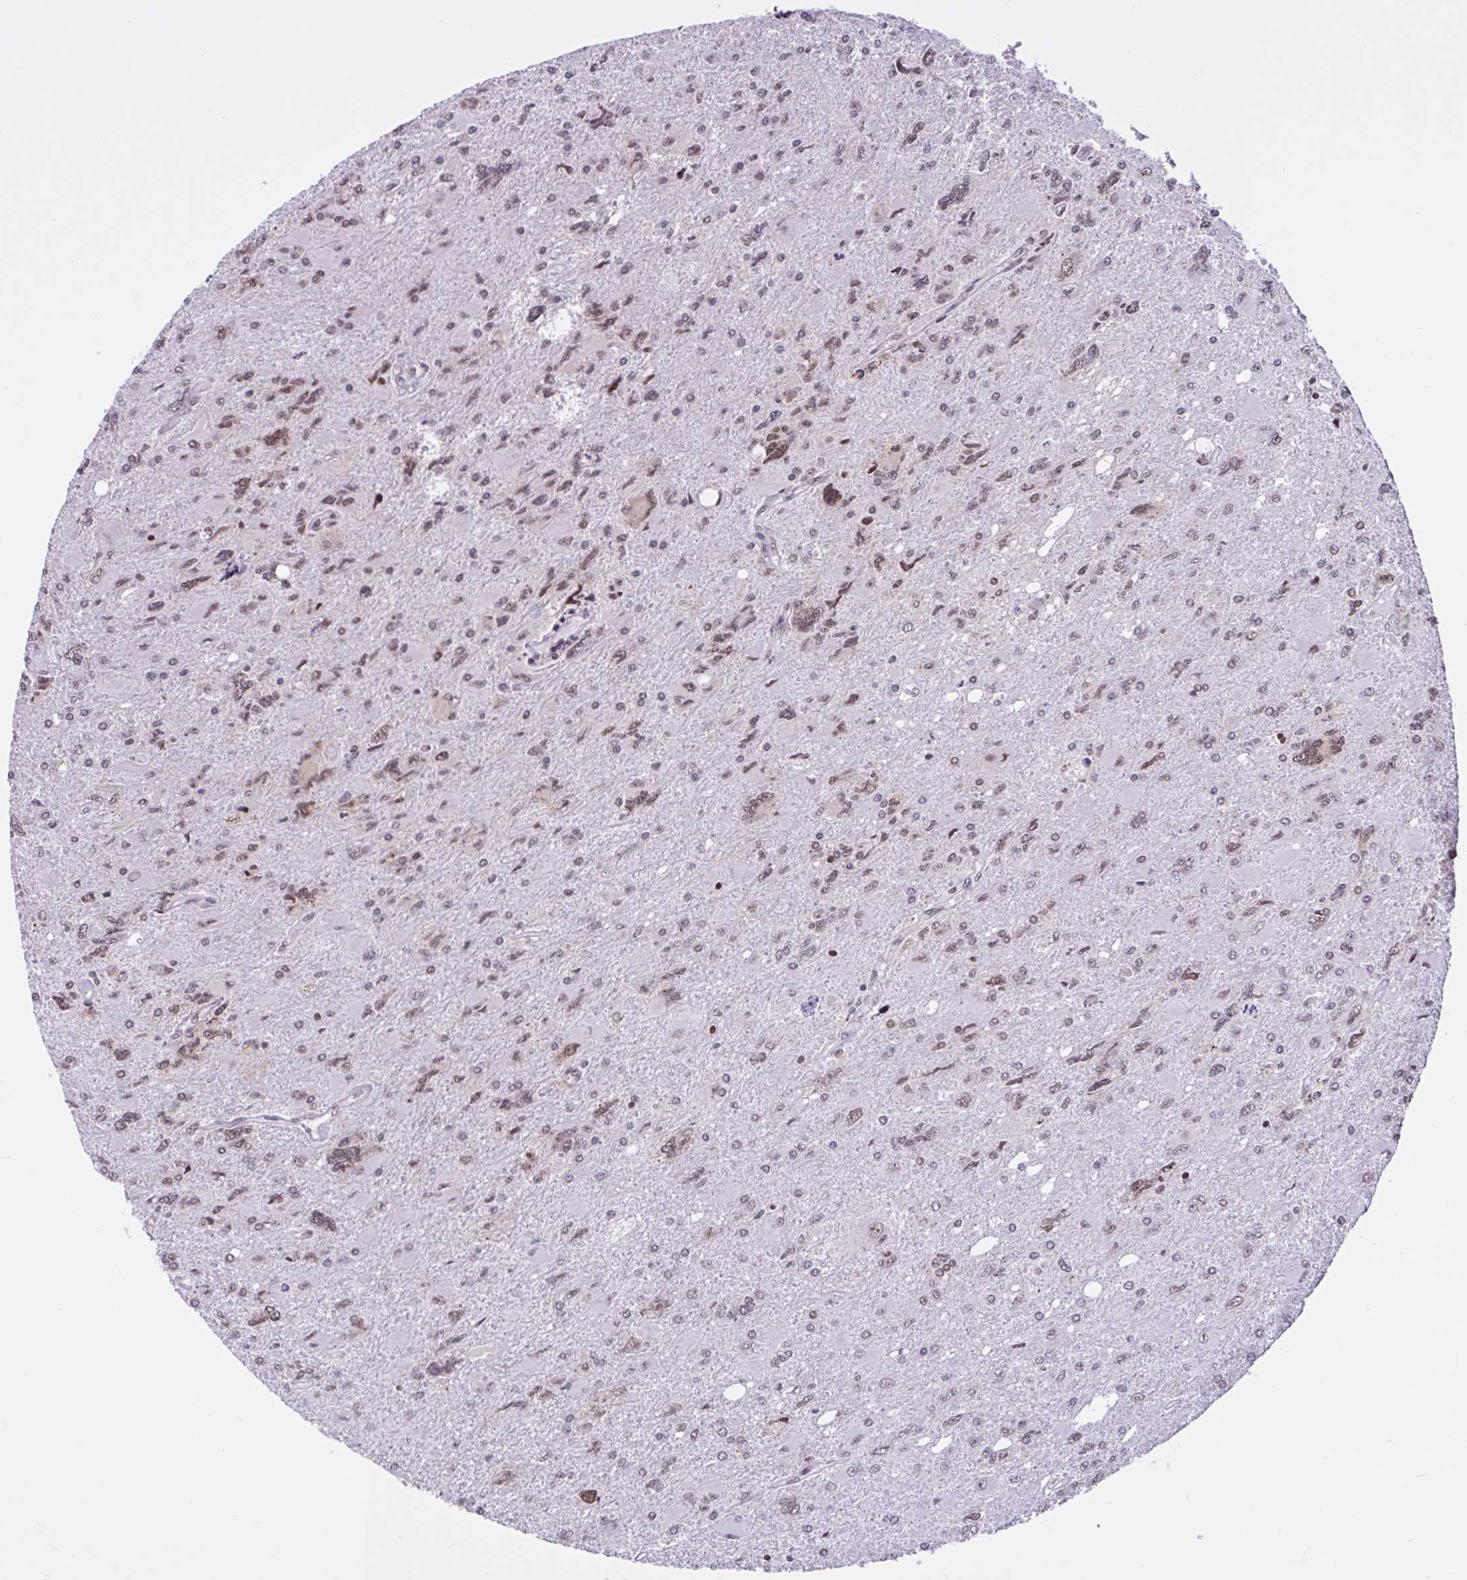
{"staining": {"intensity": "moderate", "quantity": ">75%", "location": "nuclear"}, "tissue": "glioma", "cell_type": "Tumor cells", "image_type": "cancer", "snomed": [{"axis": "morphology", "description": "Glioma, malignant, High grade"}, {"axis": "topography", "description": "Brain"}], "caption": "Malignant glioma (high-grade) stained with DAB immunohistochemistry (IHC) demonstrates medium levels of moderate nuclear expression in approximately >75% of tumor cells.", "gene": "CCDC12", "patient": {"sex": "male", "age": 67}}